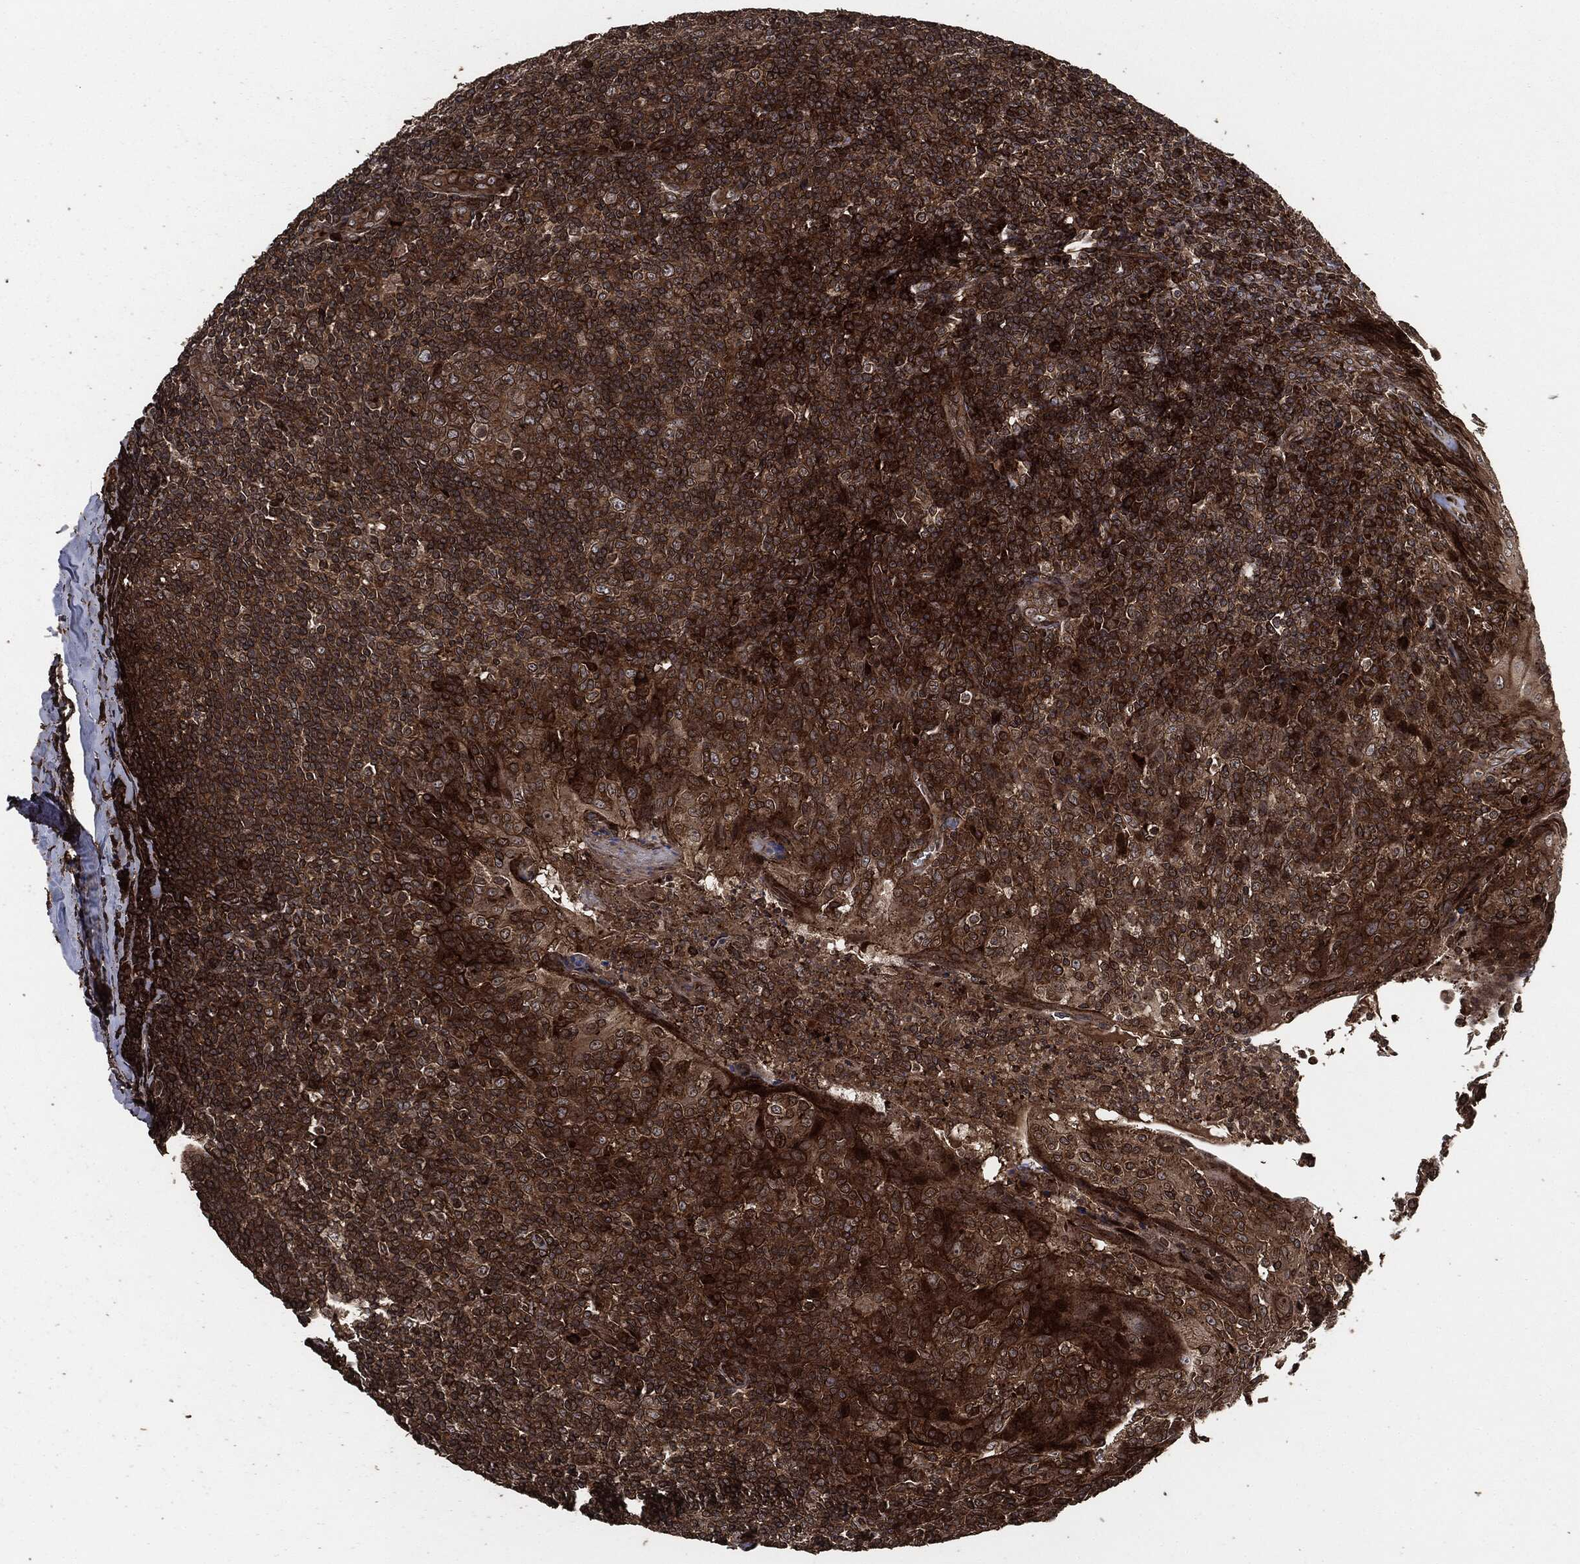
{"staining": {"intensity": "strong", "quantity": "25%-75%", "location": "cytoplasmic/membranous"}, "tissue": "tonsil", "cell_type": "Germinal center cells", "image_type": "normal", "snomed": [{"axis": "morphology", "description": "Normal tissue, NOS"}, {"axis": "topography", "description": "Tonsil"}], "caption": "Brown immunohistochemical staining in benign tonsil displays strong cytoplasmic/membranous expression in about 25%-75% of germinal center cells.", "gene": "IFIT1", "patient": {"sex": "male", "age": 20}}